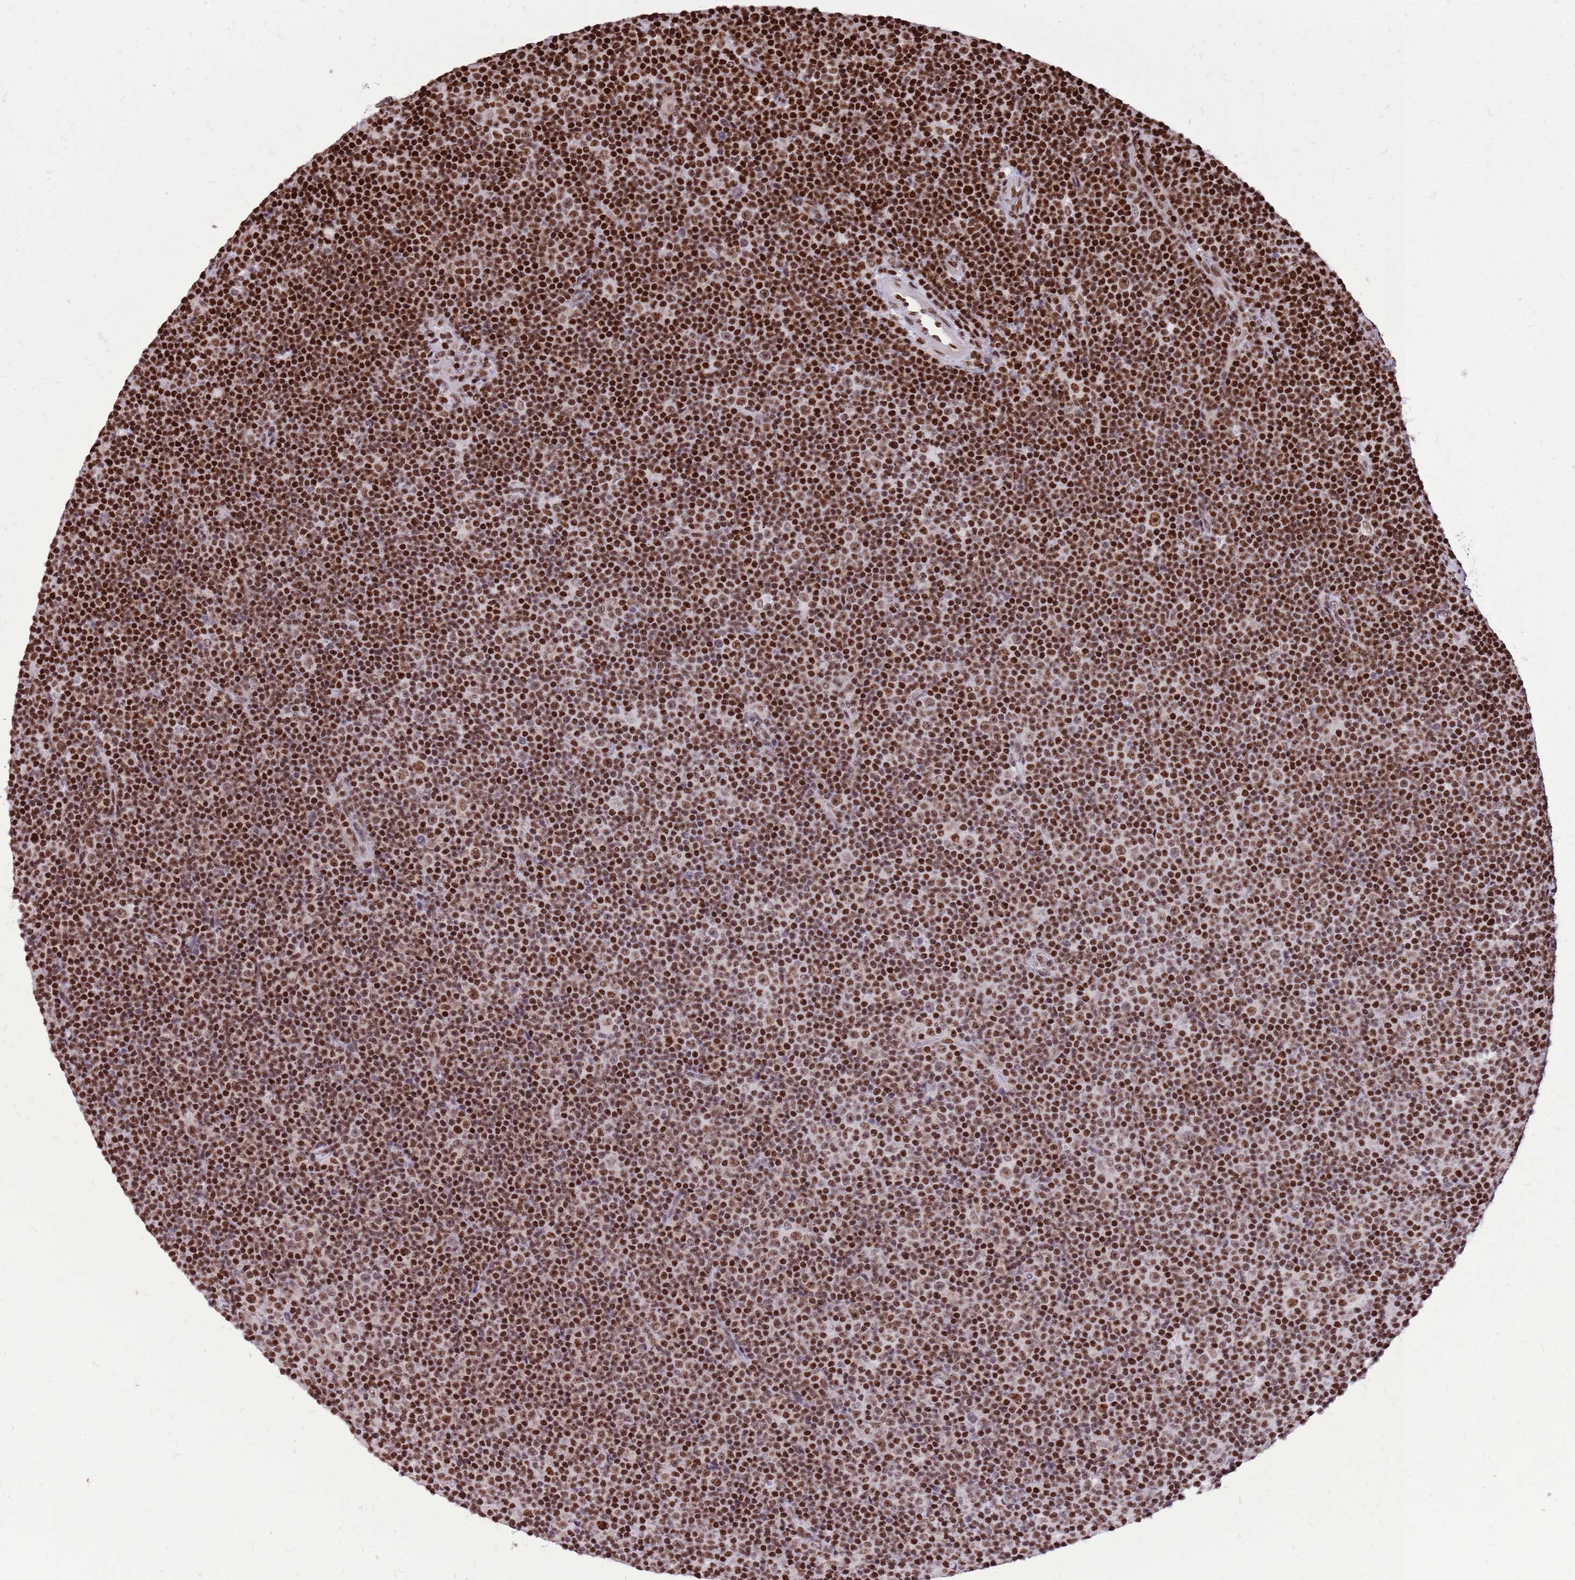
{"staining": {"intensity": "strong", "quantity": ">75%", "location": "nuclear"}, "tissue": "lymphoma", "cell_type": "Tumor cells", "image_type": "cancer", "snomed": [{"axis": "morphology", "description": "Malignant lymphoma, non-Hodgkin's type, Low grade"}, {"axis": "topography", "description": "Lymph node"}], "caption": "IHC (DAB) staining of lymphoma reveals strong nuclear protein positivity in about >75% of tumor cells.", "gene": "WASHC4", "patient": {"sex": "female", "age": 67}}